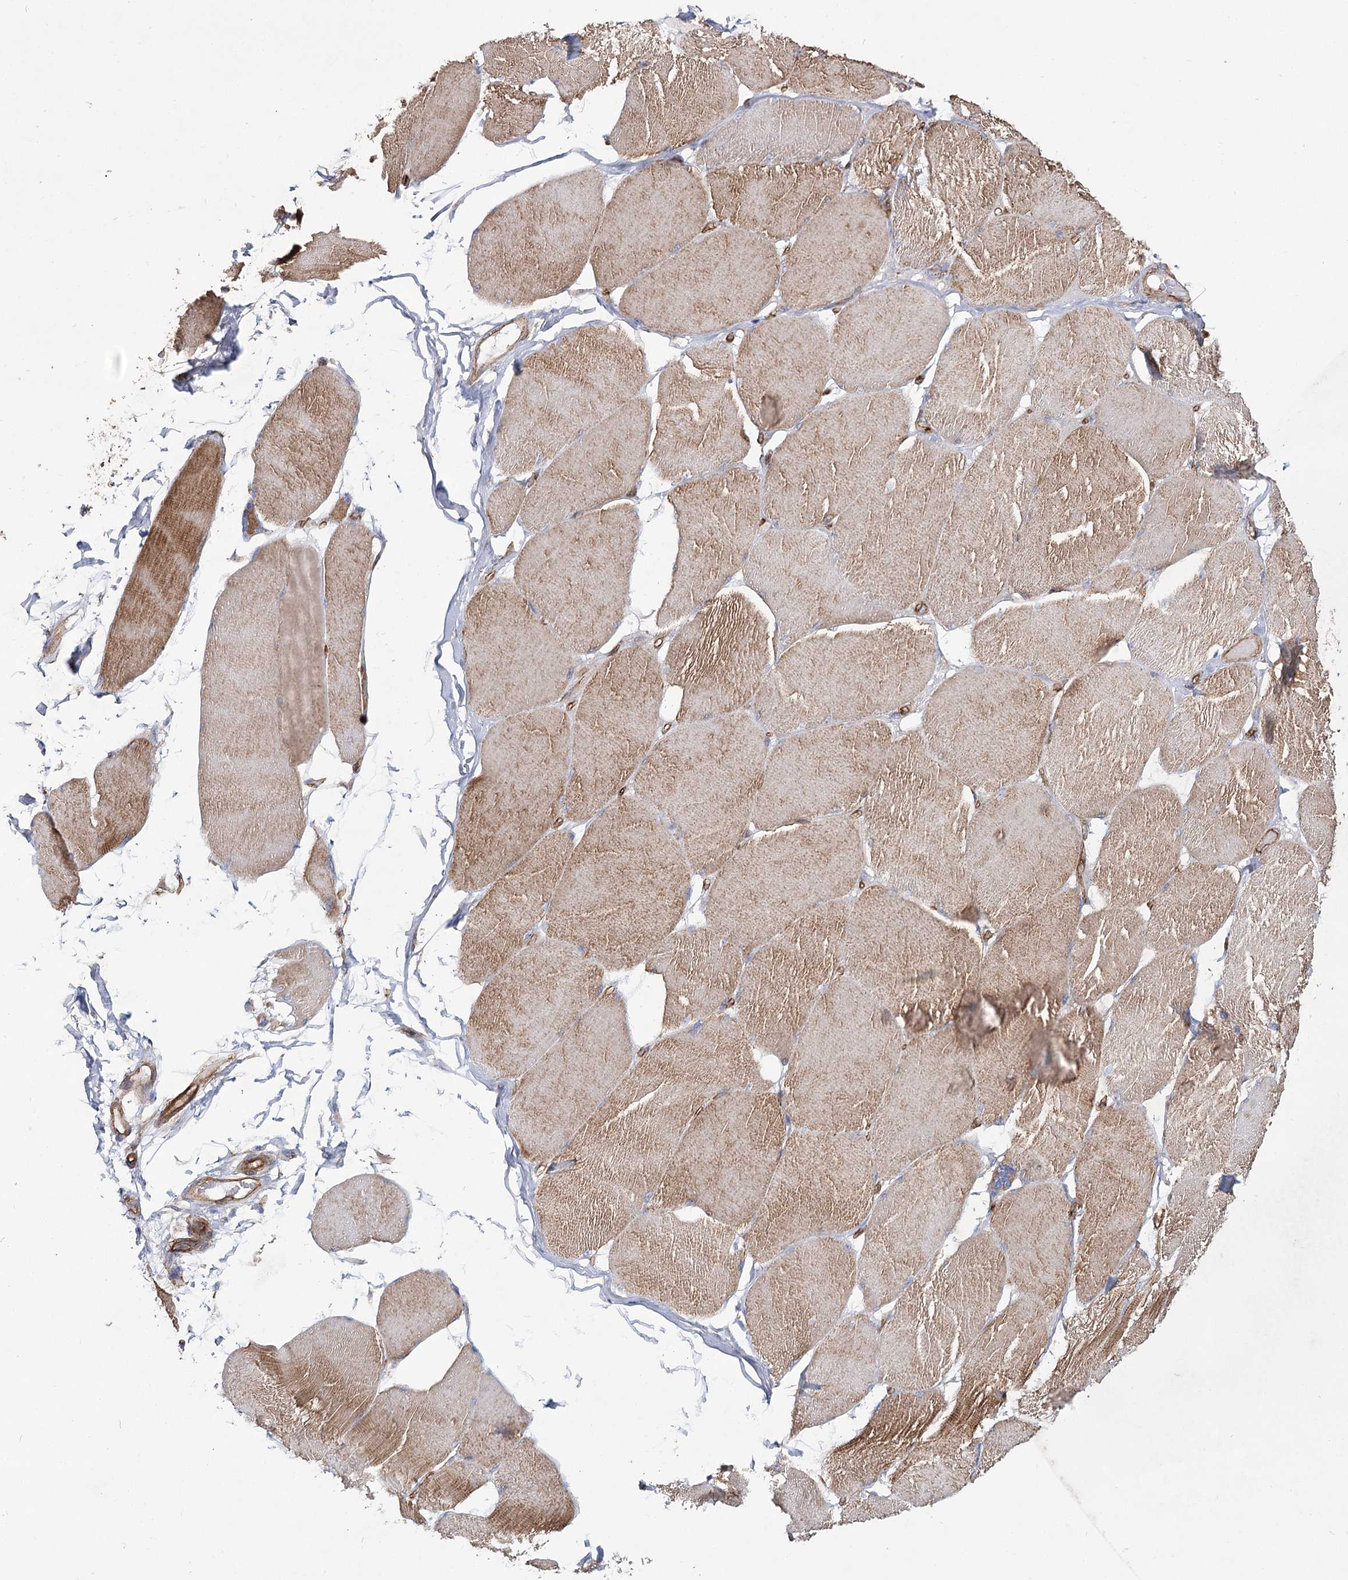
{"staining": {"intensity": "weak", "quantity": ">75%", "location": "cytoplasmic/membranous"}, "tissue": "skeletal muscle", "cell_type": "Myocytes", "image_type": "normal", "snomed": [{"axis": "morphology", "description": "Normal tissue, NOS"}, {"axis": "topography", "description": "Skin"}, {"axis": "topography", "description": "Skeletal muscle"}], "caption": "This is an image of IHC staining of benign skeletal muscle, which shows weak staining in the cytoplasmic/membranous of myocytes.", "gene": "TMEM164", "patient": {"sex": "male", "age": 83}}